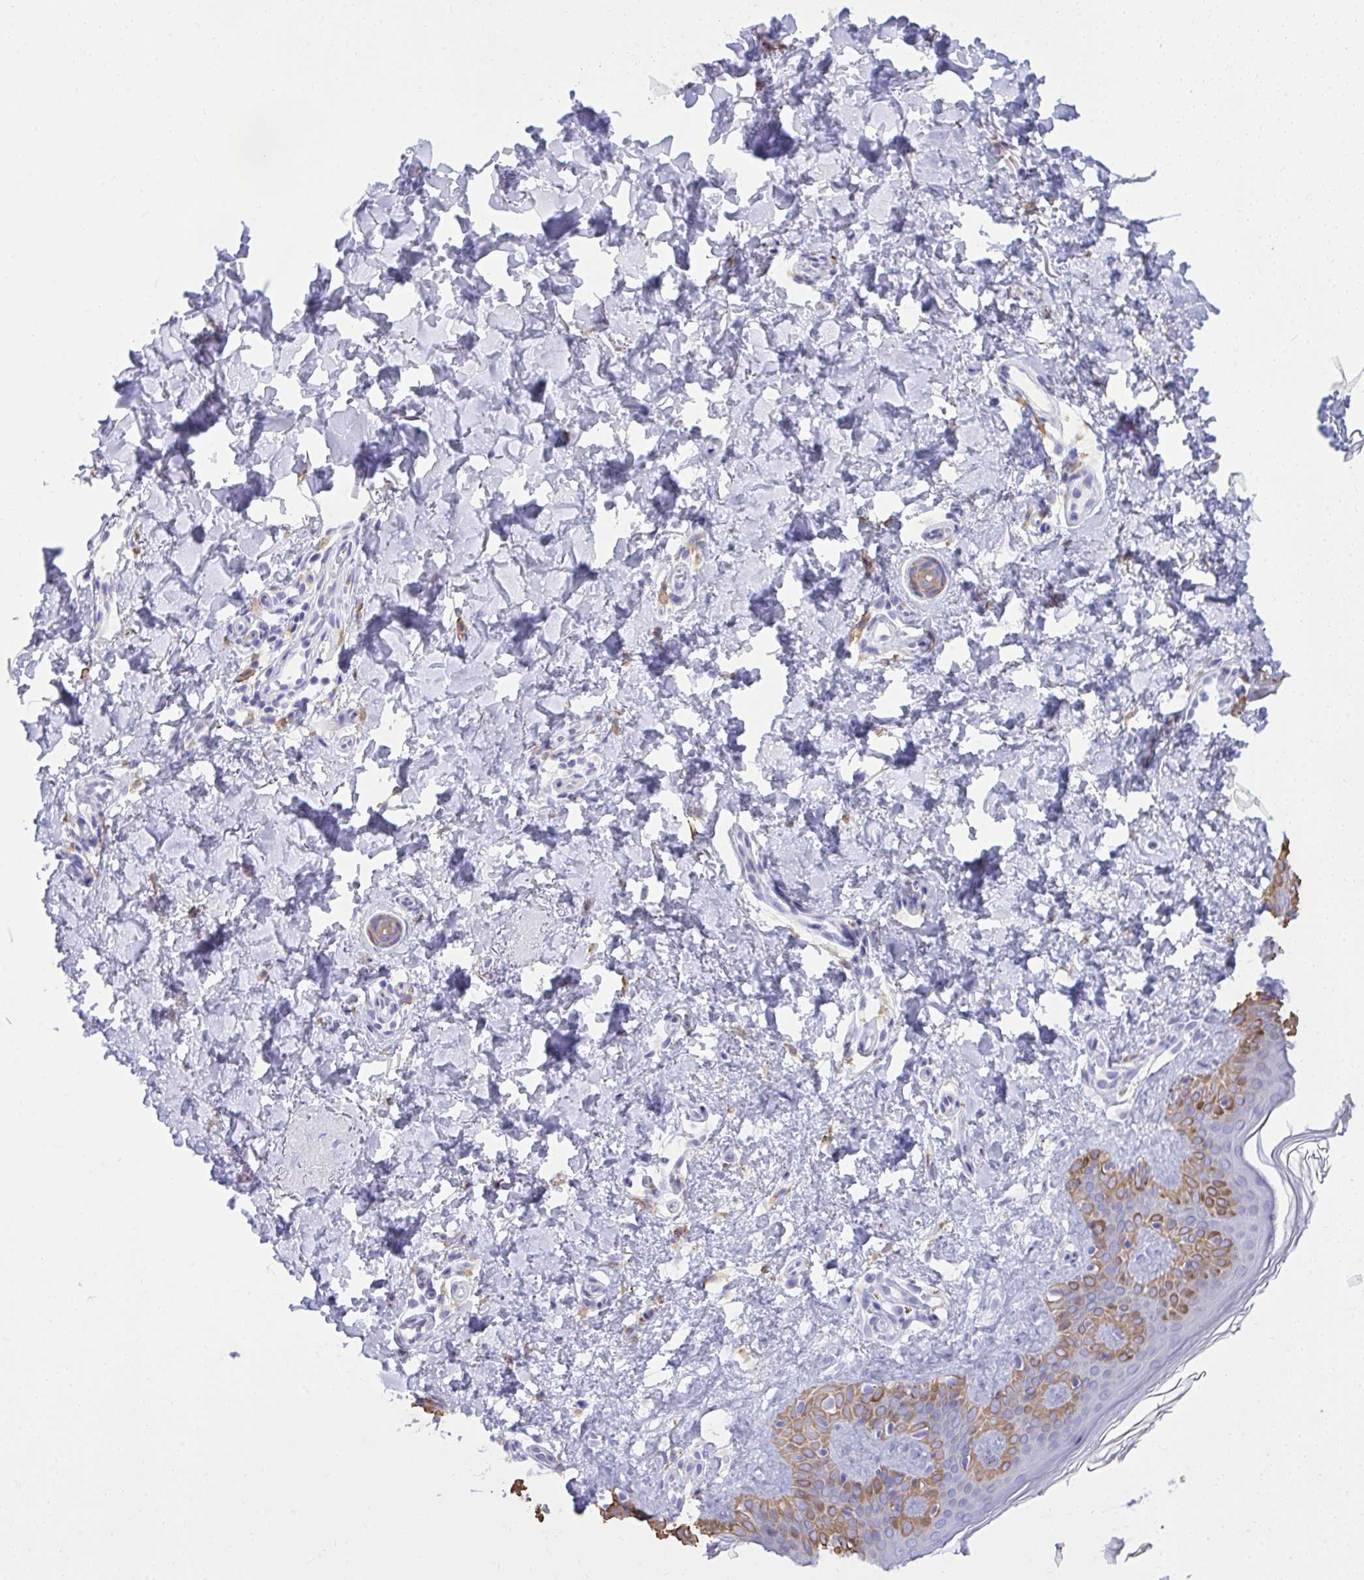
{"staining": {"intensity": "negative", "quantity": "none", "location": "none"}, "tissue": "skin", "cell_type": "Fibroblasts", "image_type": "normal", "snomed": [{"axis": "morphology", "description": "Normal tissue, NOS"}, {"axis": "topography", "description": "Skin"}, {"axis": "topography", "description": "Peripheral nerve tissue"}], "caption": "There is no significant staining in fibroblasts of skin. The staining was performed using DAB (3,3'-diaminobenzidine) to visualize the protein expression in brown, while the nuclei were stained in blue with hematoxylin (Magnification: 20x).", "gene": "PSD", "patient": {"sex": "female", "age": 45}}